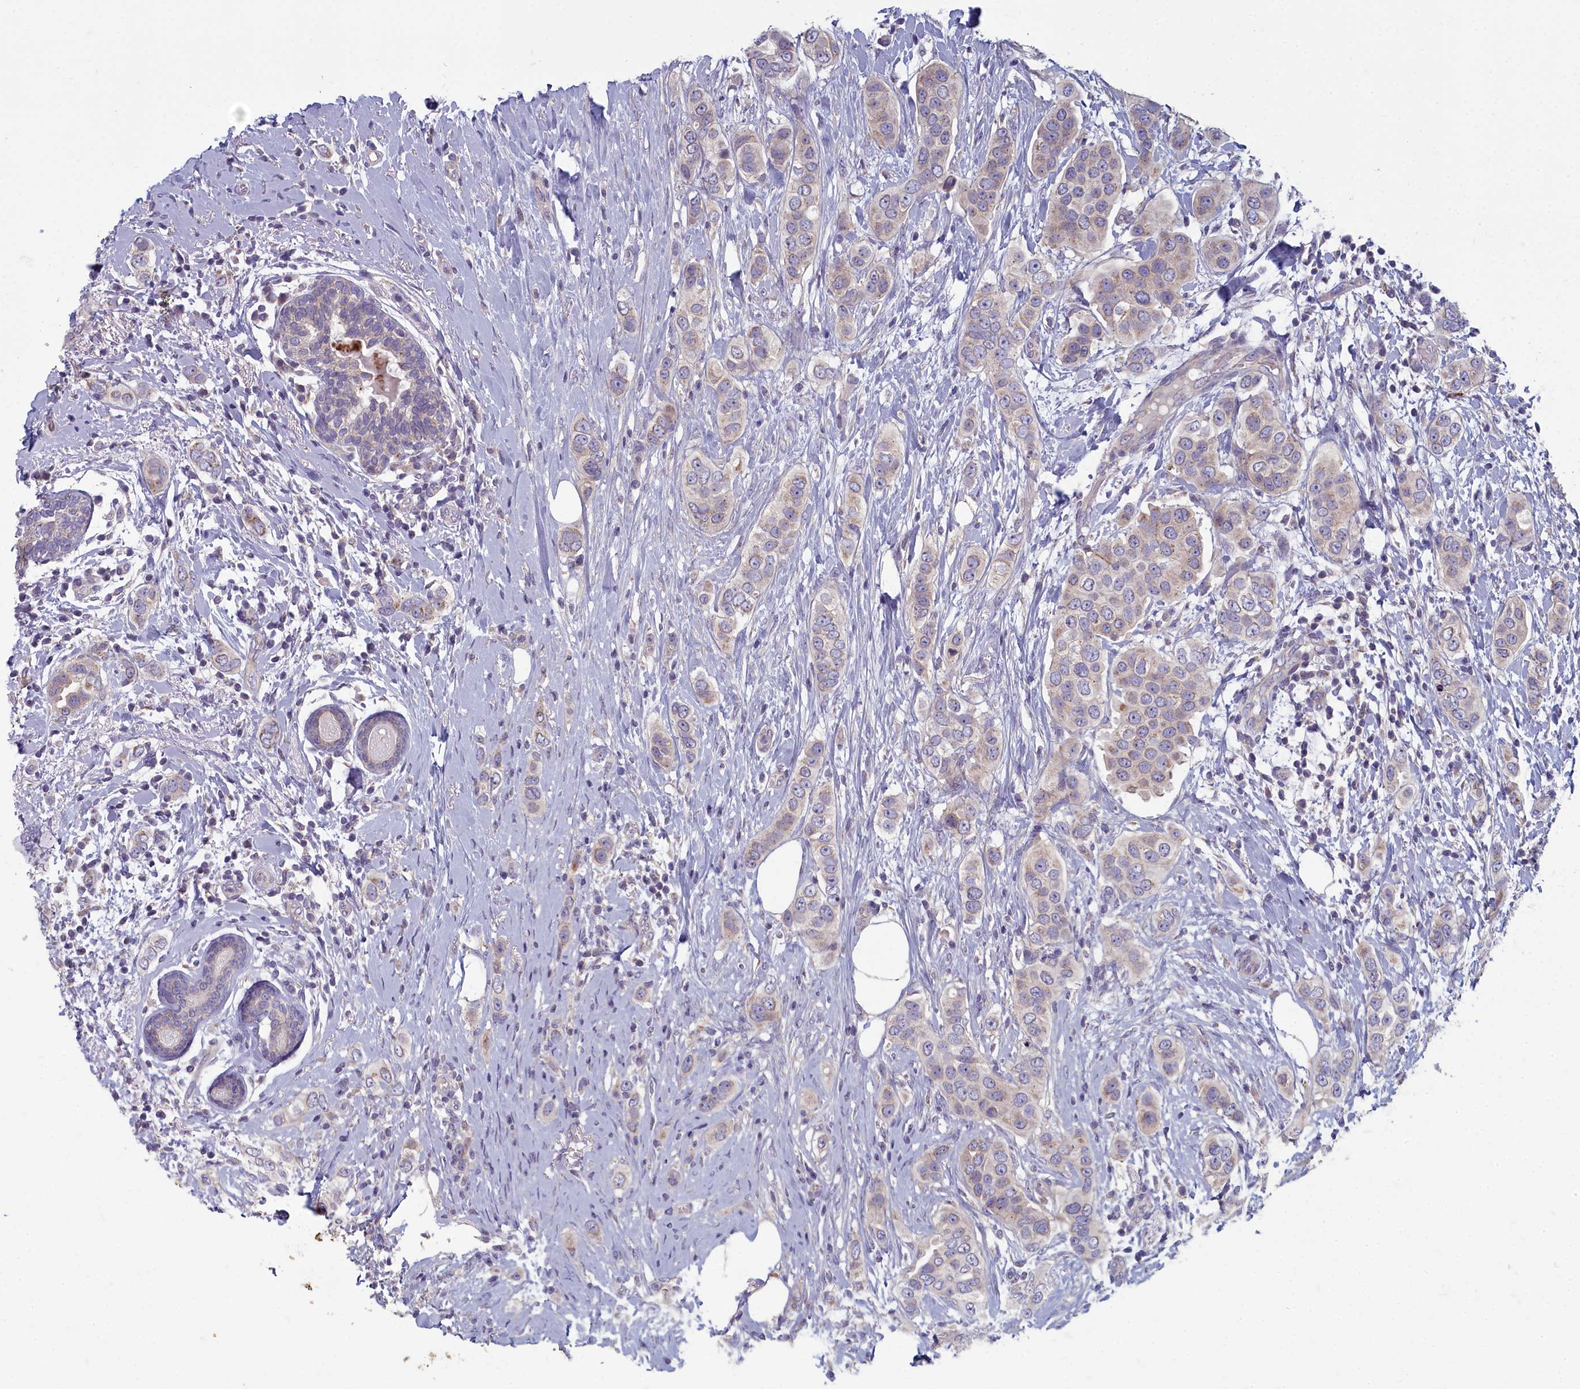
{"staining": {"intensity": "weak", "quantity": "<25%", "location": "cytoplasmic/membranous"}, "tissue": "breast cancer", "cell_type": "Tumor cells", "image_type": "cancer", "snomed": [{"axis": "morphology", "description": "Lobular carcinoma"}, {"axis": "topography", "description": "Breast"}], "caption": "Immunohistochemistry (IHC) histopathology image of breast cancer stained for a protein (brown), which reveals no positivity in tumor cells.", "gene": "INSYN2A", "patient": {"sex": "female", "age": 51}}